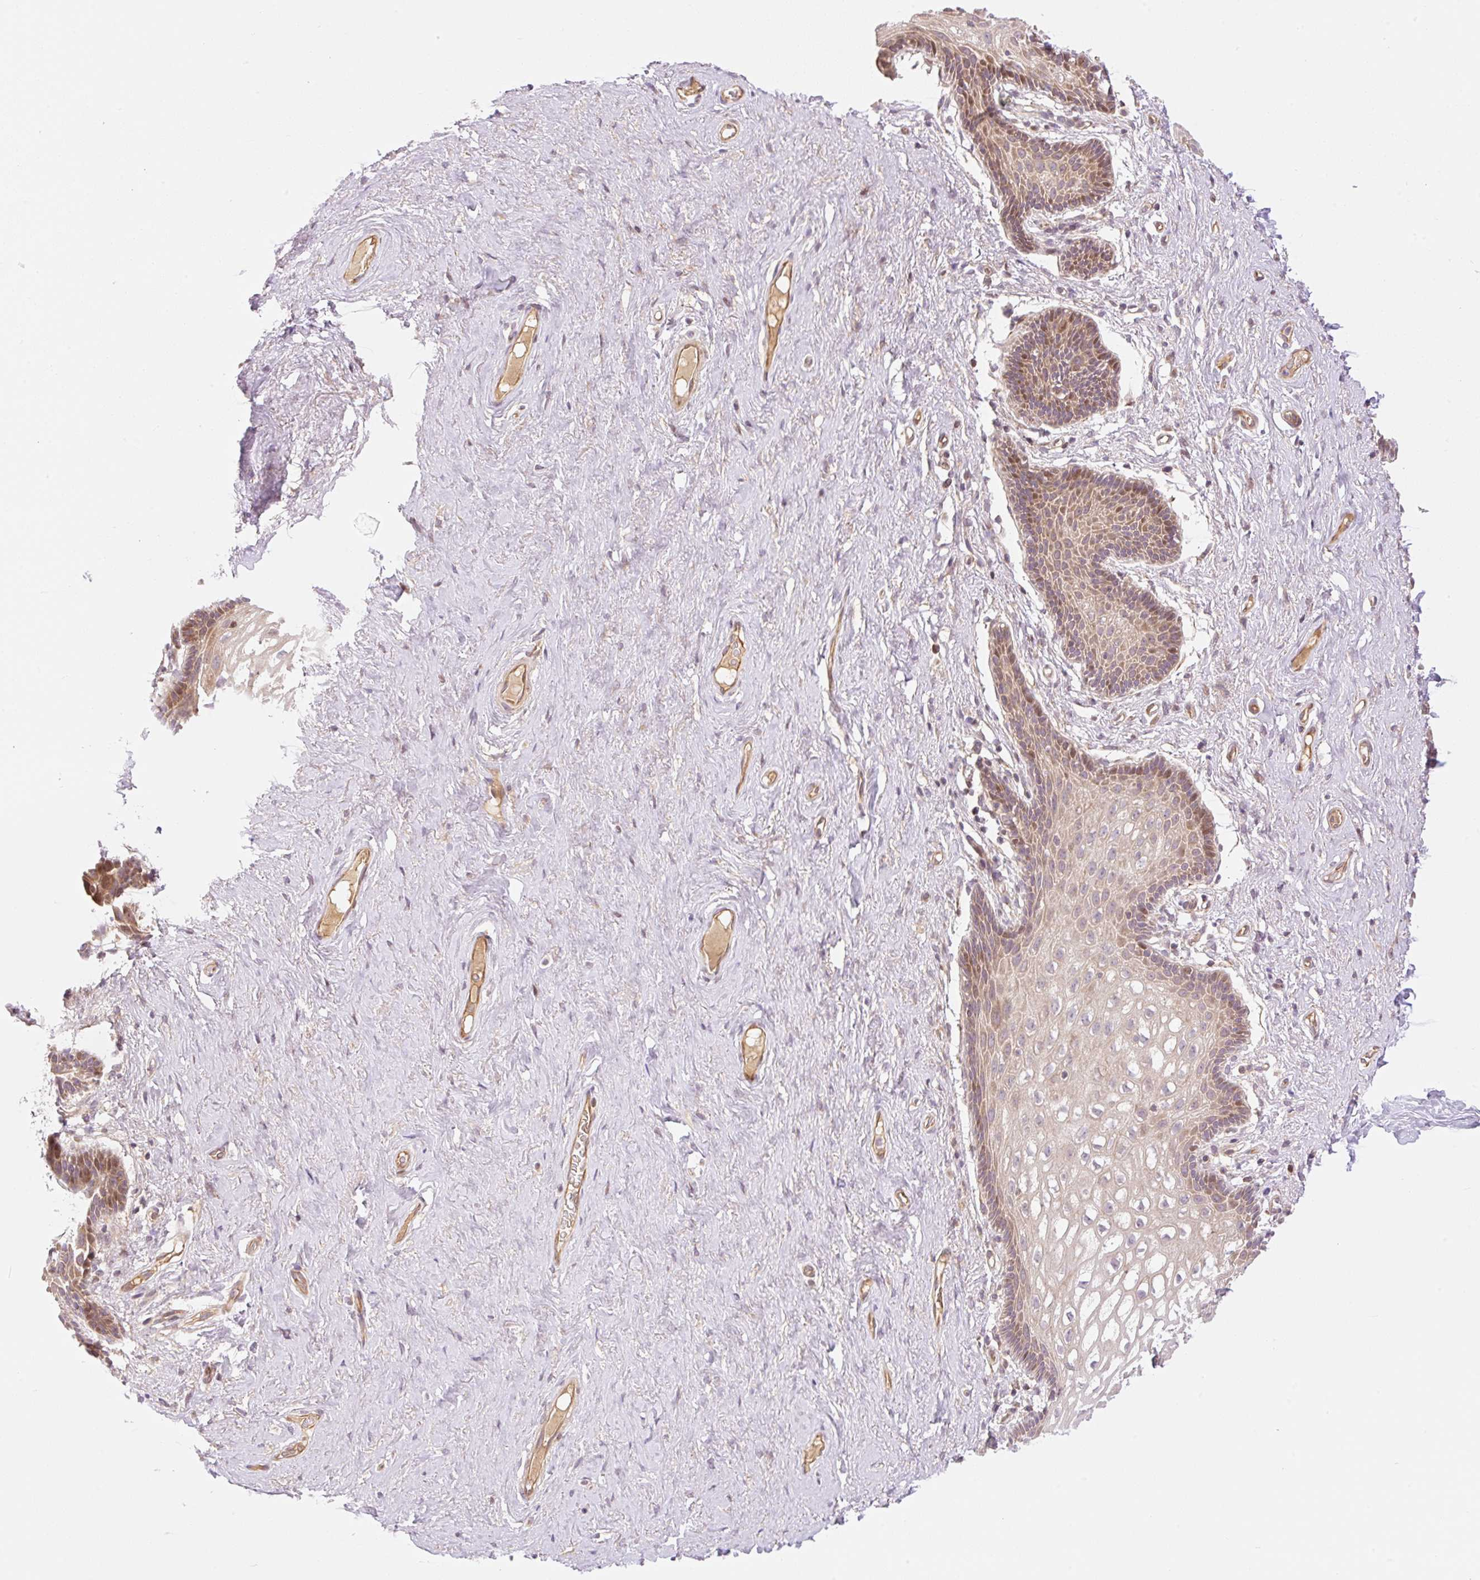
{"staining": {"intensity": "moderate", "quantity": "<25%", "location": "cytoplasmic/membranous,nuclear"}, "tissue": "vagina", "cell_type": "Squamous epithelial cells", "image_type": "normal", "snomed": [{"axis": "morphology", "description": "Normal tissue, NOS"}, {"axis": "topography", "description": "Vagina"}, {"axis": "topography", "description": "Peripheral nerve tissue"}], "caption": "Immunohistochemistry (IHC) of unremarkable vagina exhibits low levels of moderate cytoplasmic/membranous,nuclear expression in approximately <25% of squamous epithelial cells. Nuclei are stained in blue.", "gene": "ZNF394", "patient": {"sex": "female", "age": 71}}